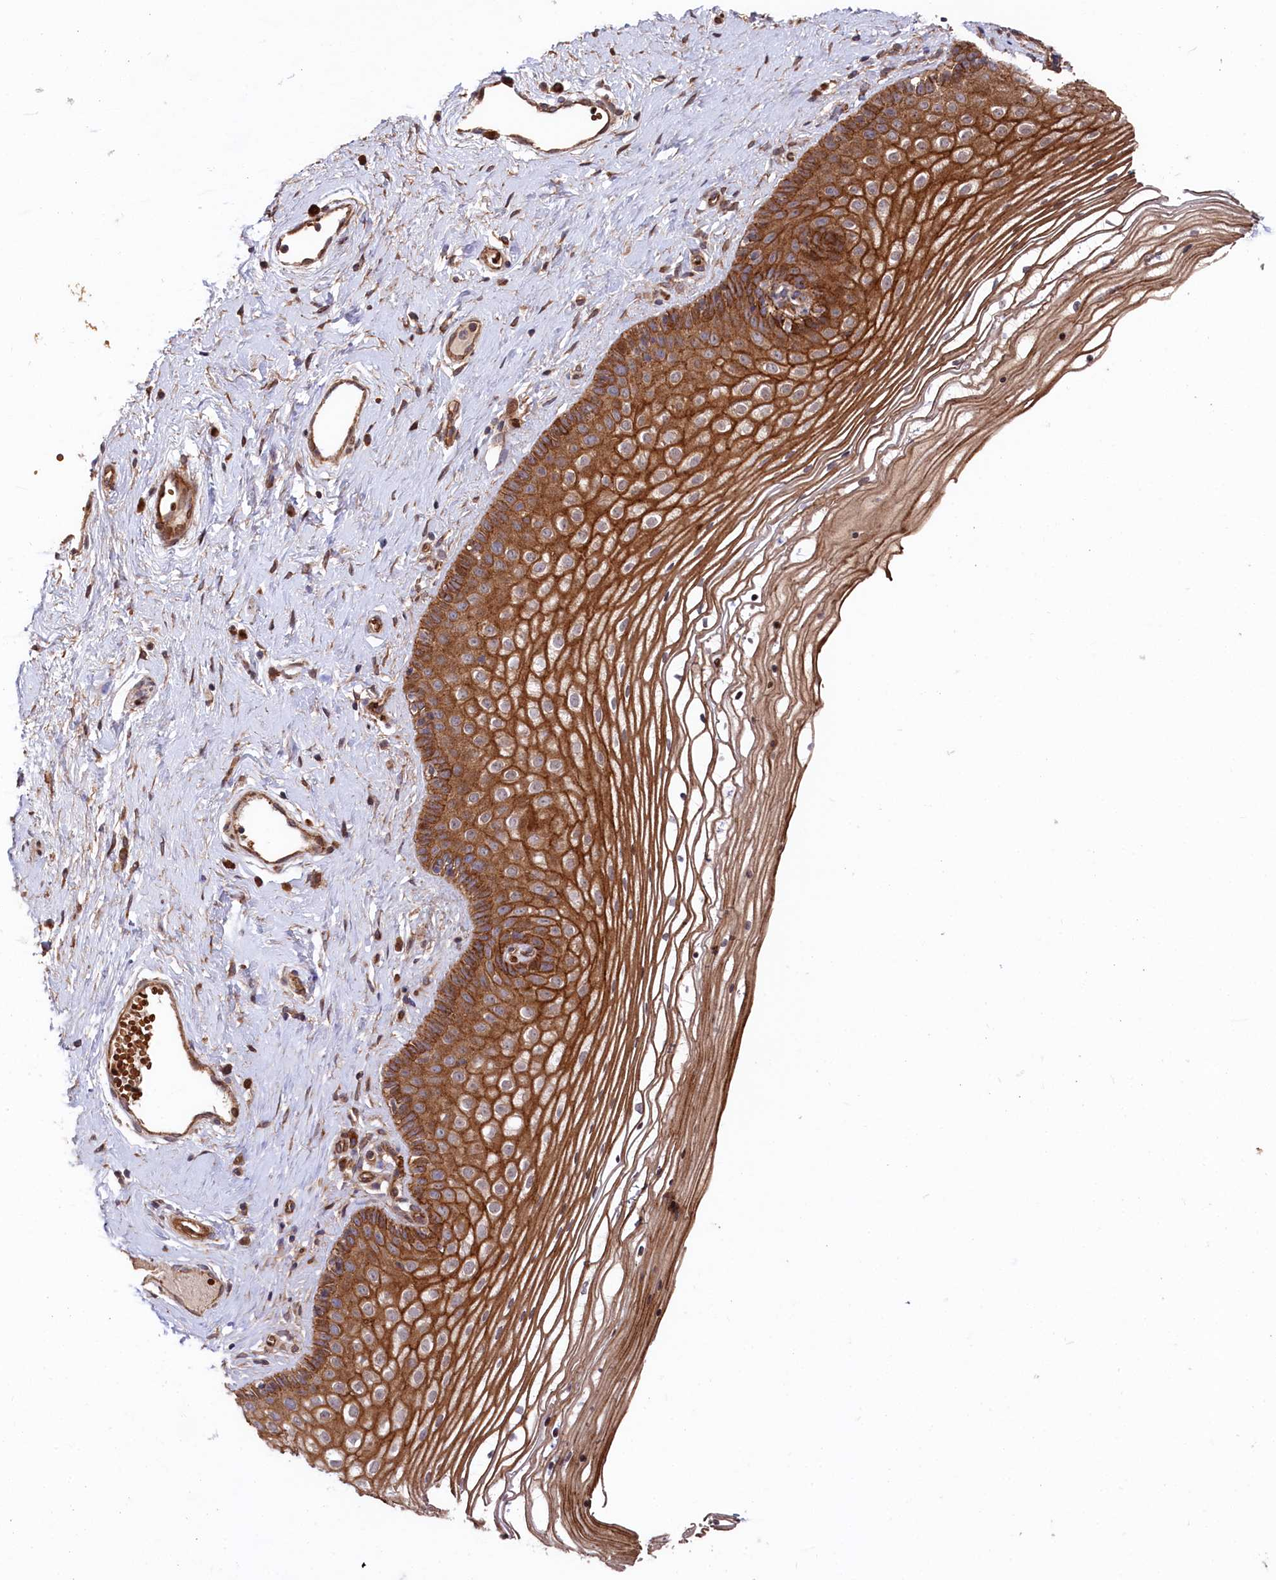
{"staining": {"intensity": "strong", "quantity": ">75%", "location": "cytoplasmic/membranous"}, "tissue": "vagina", "cell_type": "Squamous epithelial cells", "image_type": "normal", "snomed": [{"axis": "morphology", "description": "Normal tissue, NOS"}, {"axis": "topography", "description": "Vagina"}], "caption": "Immunohistochemical staining of unremarkable vagina reveals strong cytoplasmic/membranous protein positivity in about >75% of squamous epithelial cells. The protein of interest is stained brown, and the nuclei are stained in blue (DAB (3,3'-diaminobenzidine) IHC with brightfield microscopy, high magnification).", "gene": "TNKS1BP1", "patient": {"sex": "female", "age": 46}}